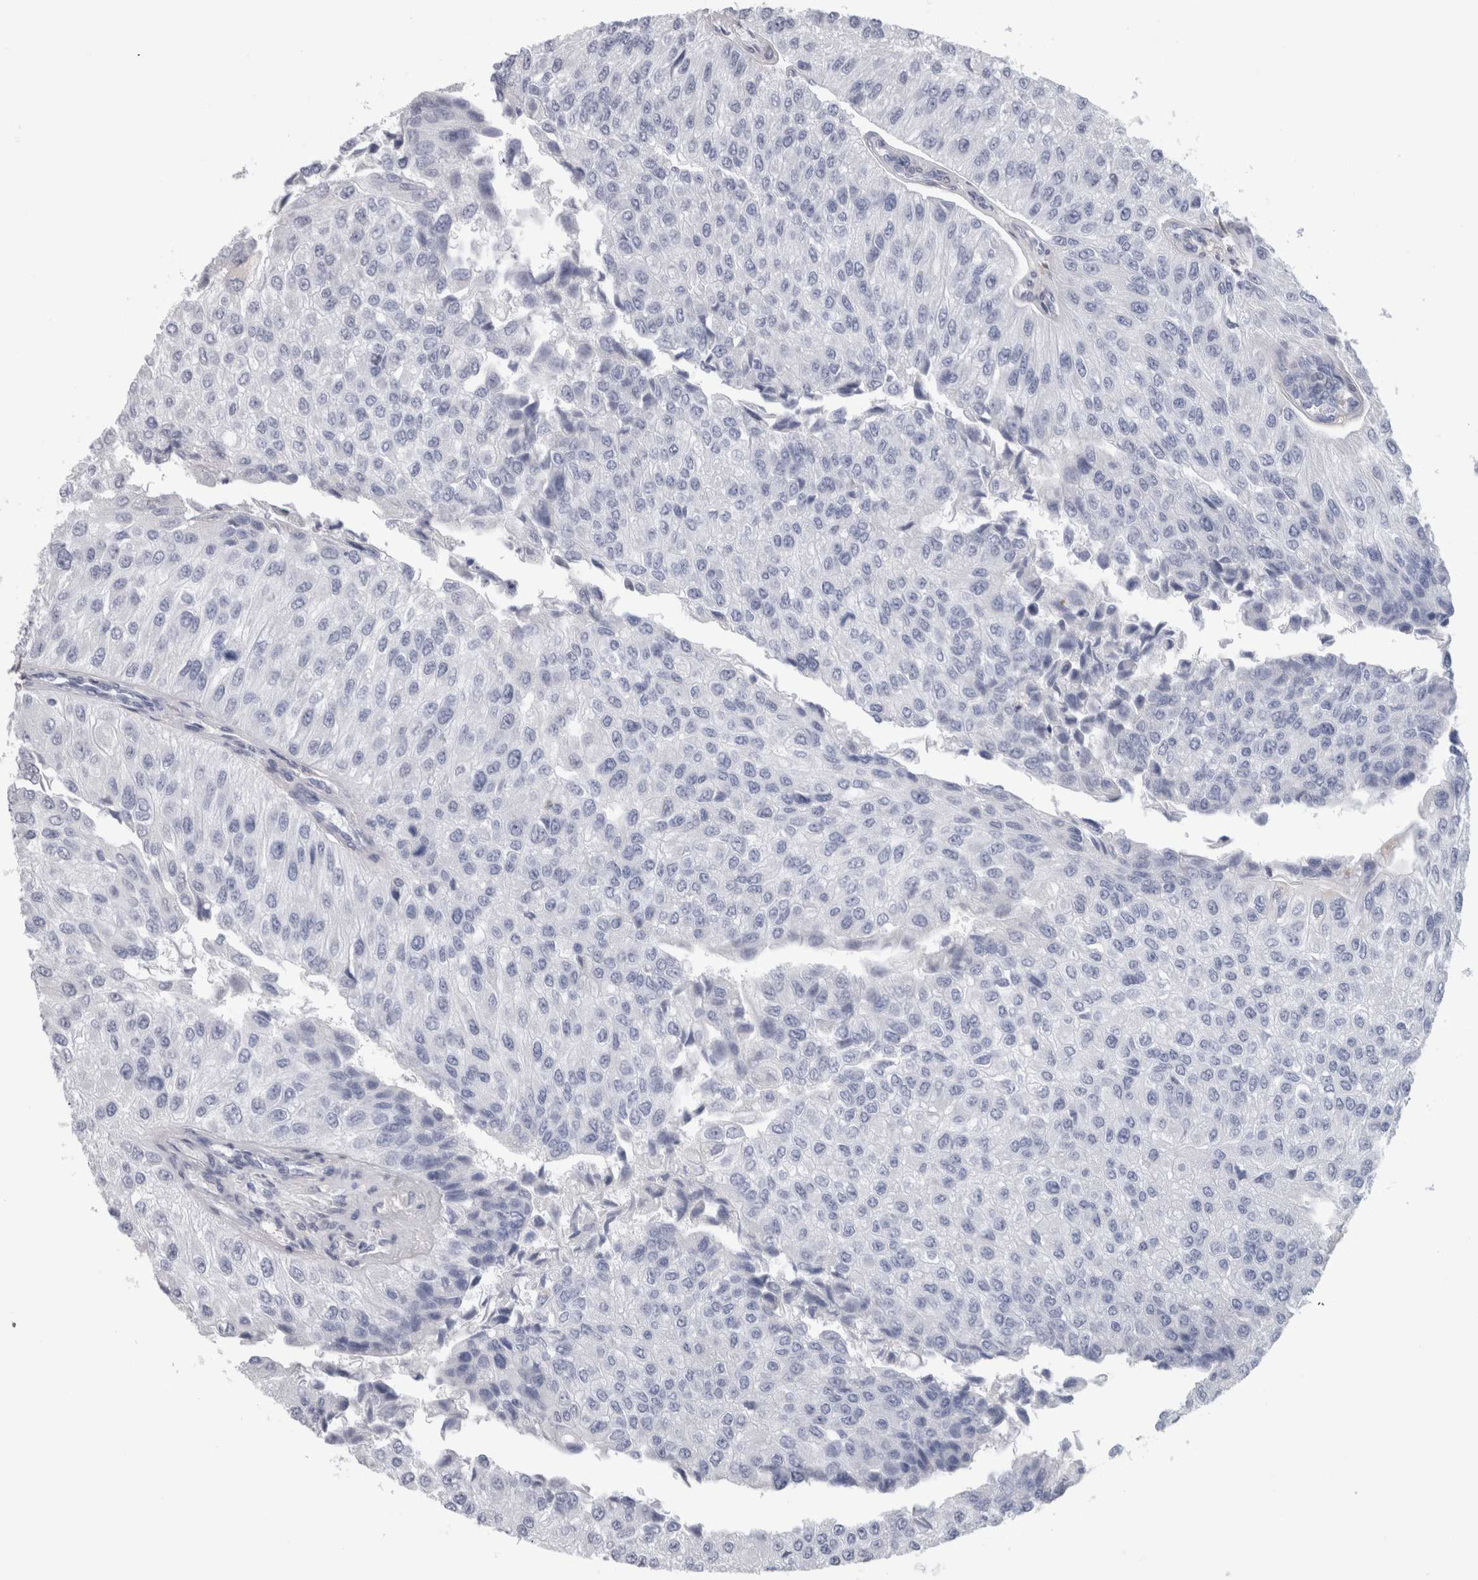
{"staining": {"intensity": "negative", "quantity": "none", "location": "none"}, "tissue": "urothelial cancer", "cell_type": "Tumor cells", "image_type": "cancer", "snomed": [{"axis": "morphology", "description": "Urothelial carcinoma, High grade"}, {"axis": "topography", "description": "Kidney"}, {"axis": "topography", "description": "Urinary bladder"}], "caption": "Tumor cells show no significant expression in urothelial cancer.", "gene": "CA8", "patient": {"sex": "male", "age": 77}}